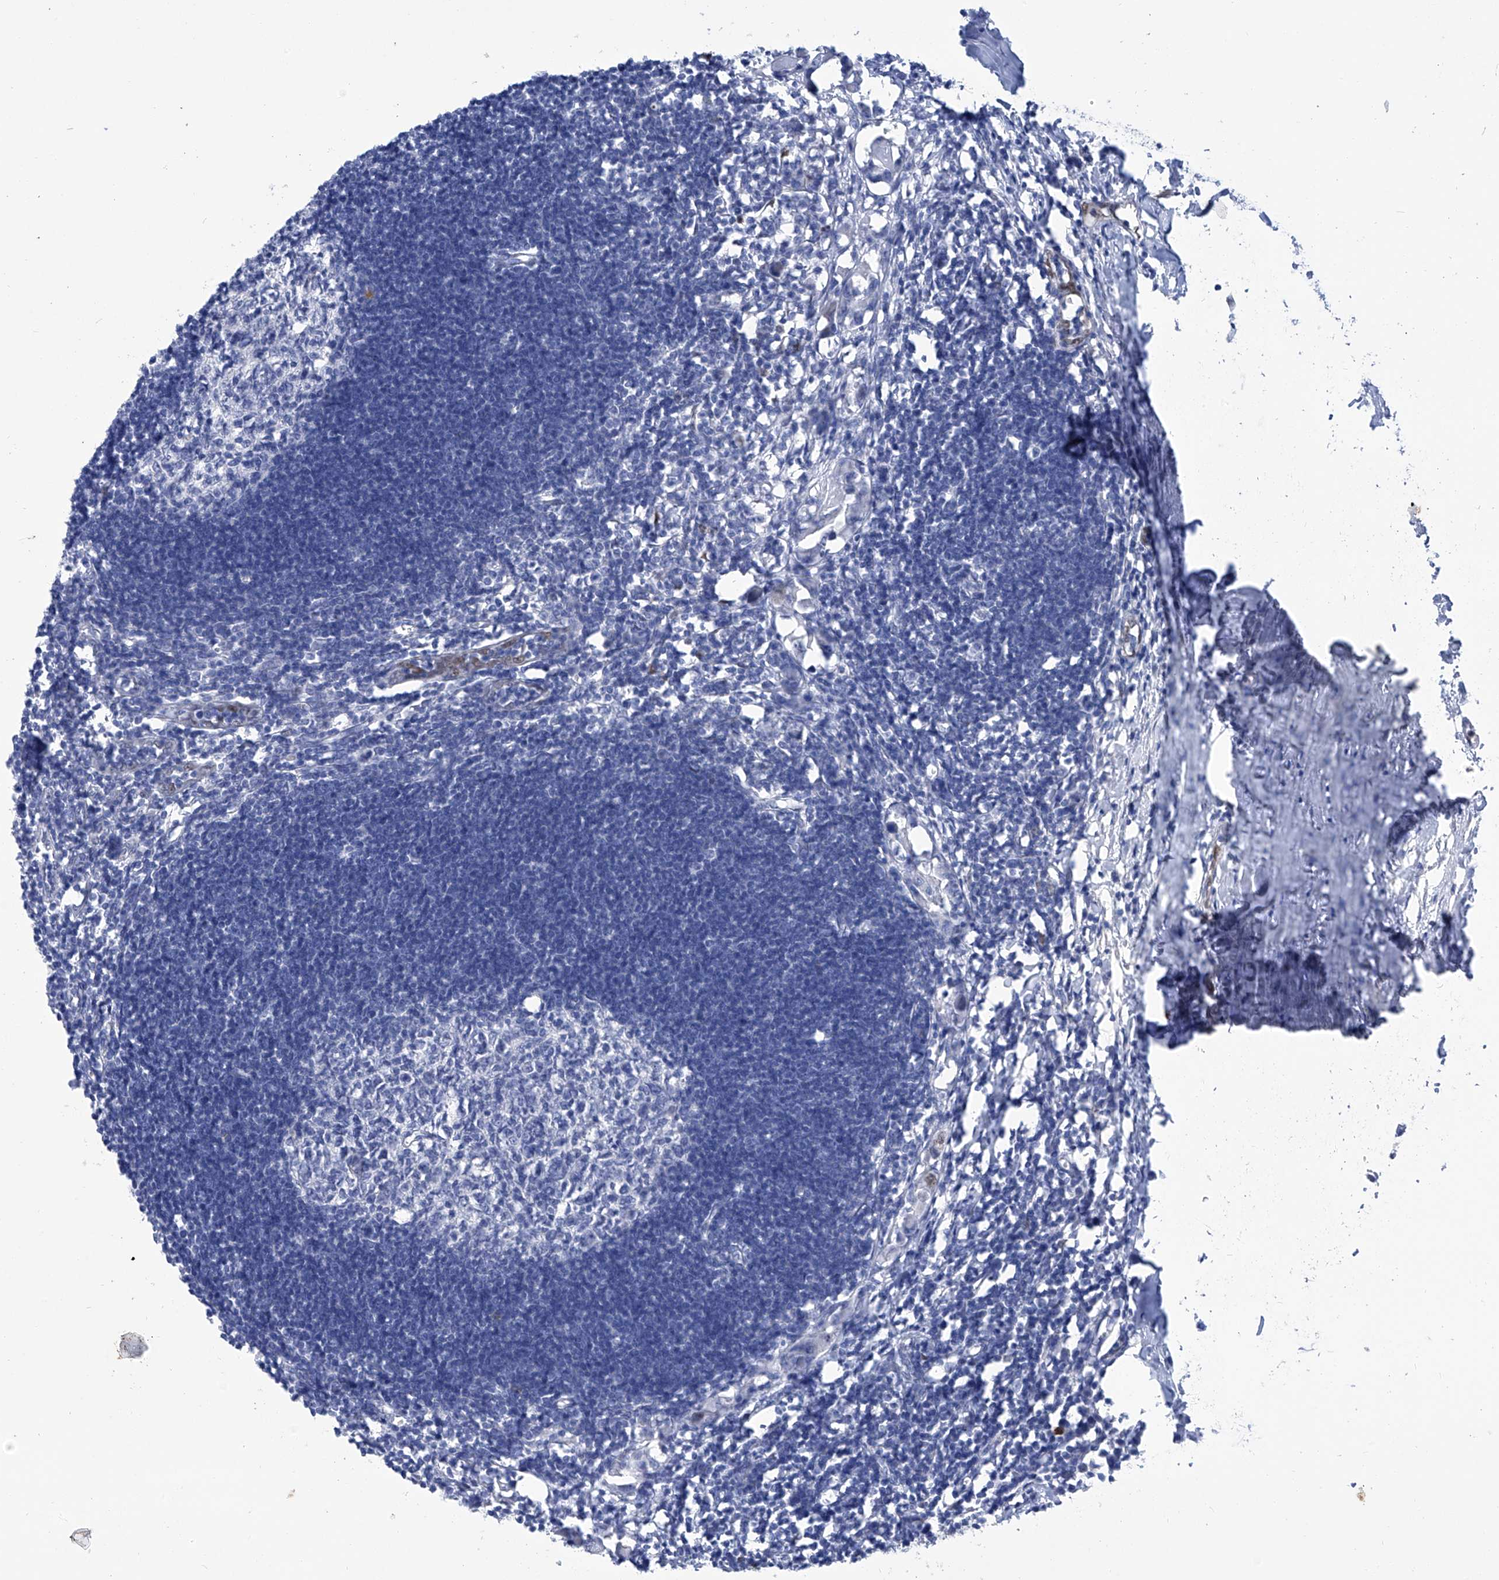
{"staining": {"intensity": "negative", "quantity": "none", "location": "none"}, "tissue": "lymph node", "cell_type": "Germinal center cells", "image_type": "normal", "snomed": [{"axis": "morphology", "description": "Normal tissue, NOS"}, {"axis": "morphology", "description": "Malignant melanoma, Metastatic site"}, {"axis": "topography", "description": "Lymph node"}], "caption": "Protein analysis of normal lymph node displays no significant staining in germinal center cells. The staining is performed using DAB brown chromogen with nuclei counter-stained in using hematoxylin.", "gene": "PHF20", "patient": {"sex": "male", "age": 41}}